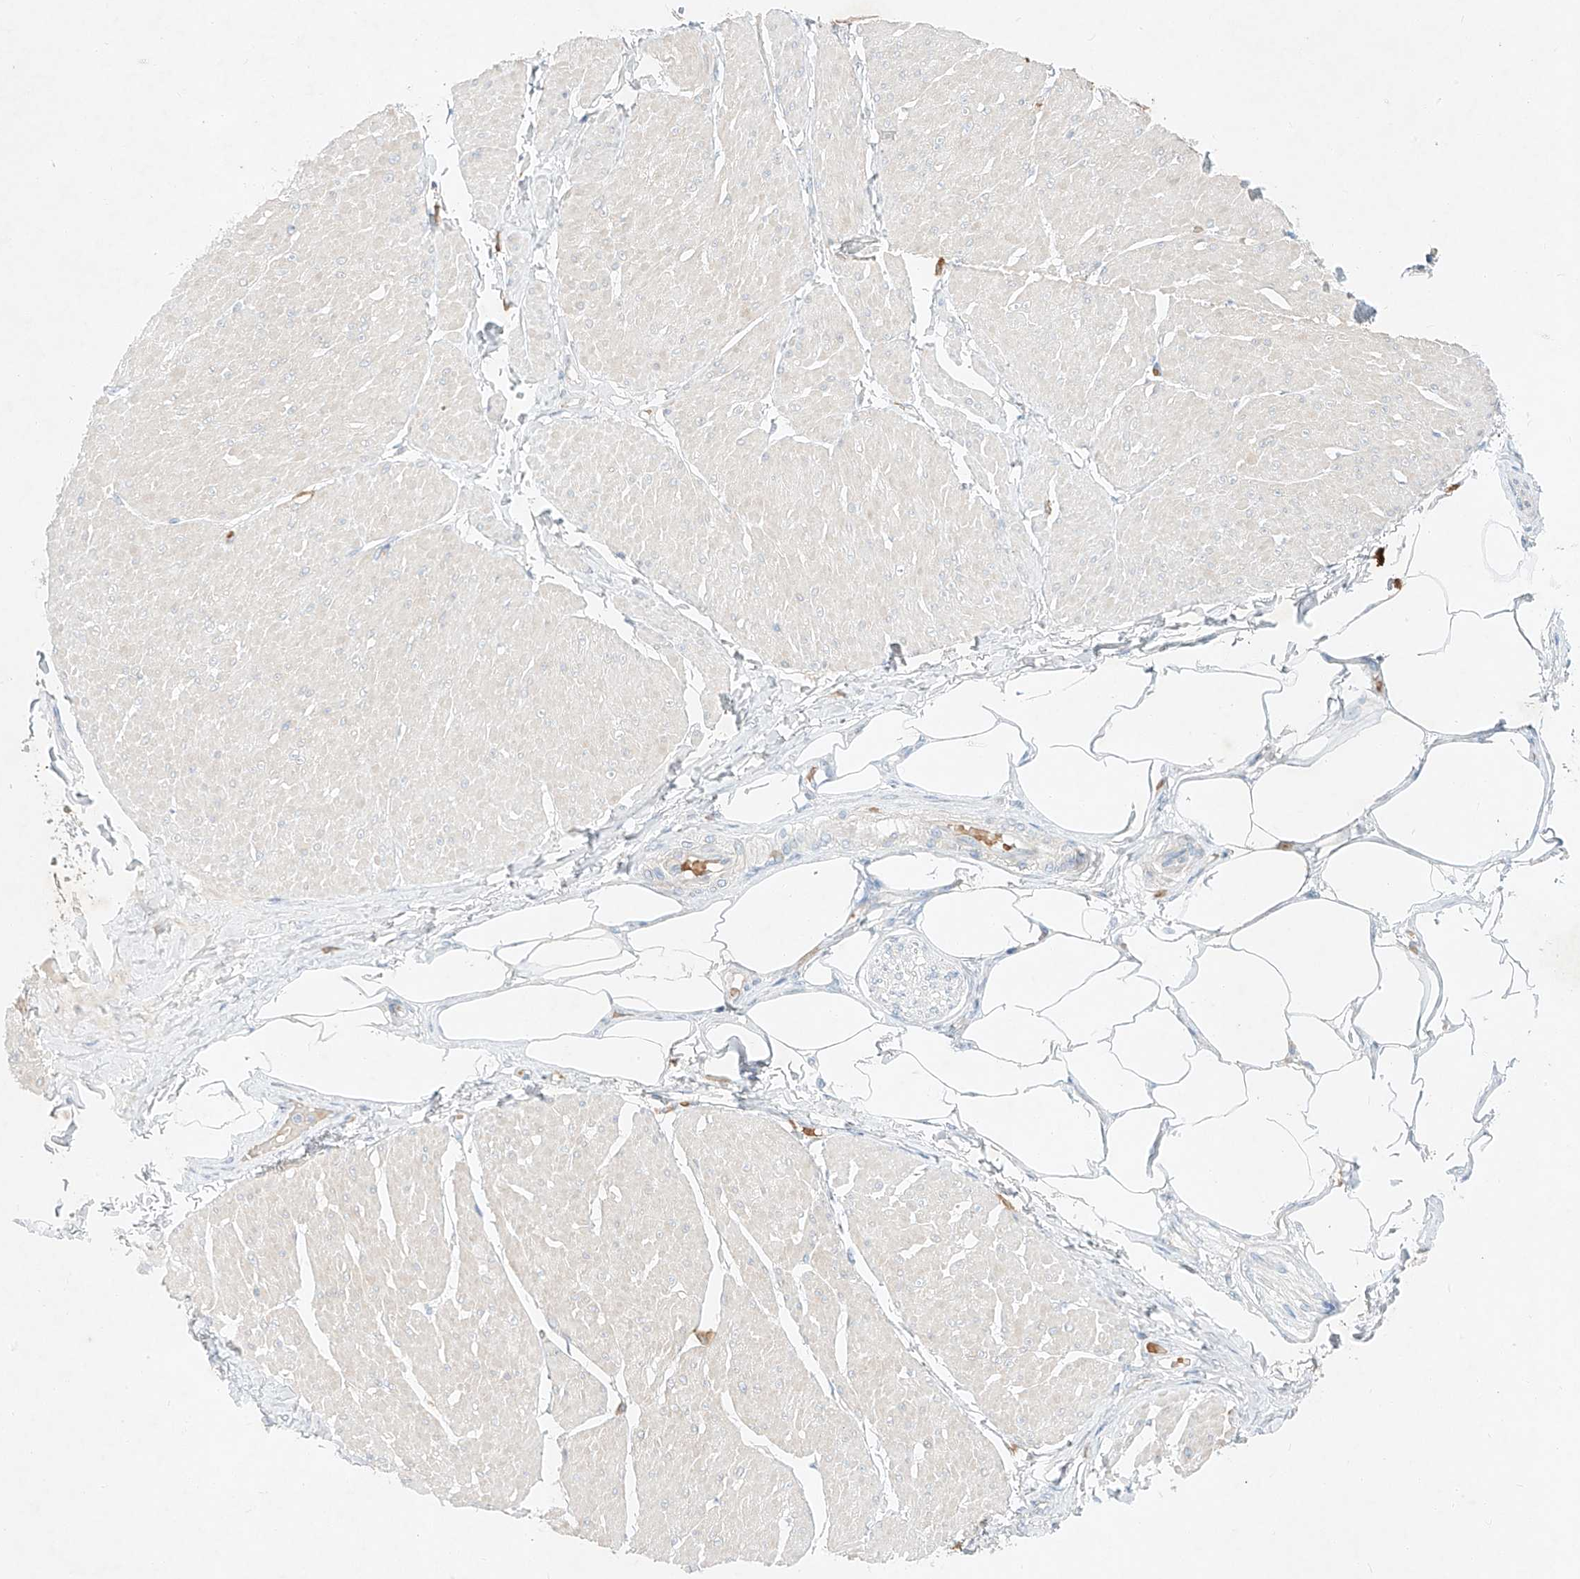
{"staining": {"intensity": "negative", "quantity": "none", "location": "none"}, "tissue": "smooth muscle", "cell_type": "Smooth muscle cells", "image_type": "normal", "snomed": [{"axis": "morphology", "description": "Urothelial carcinoma, High grade"}, {"axis": "topography", "description": "Urinary bladder"}], "caption": "High magnification brightfield microscopy of benign smooth muscle stained with DAB (brown) and counterstained with hematoxylin (blue): smooth muscle cells show no significant staining.", "gene": "SYTL3", "patient": {"sex": "male", "age": 46}}